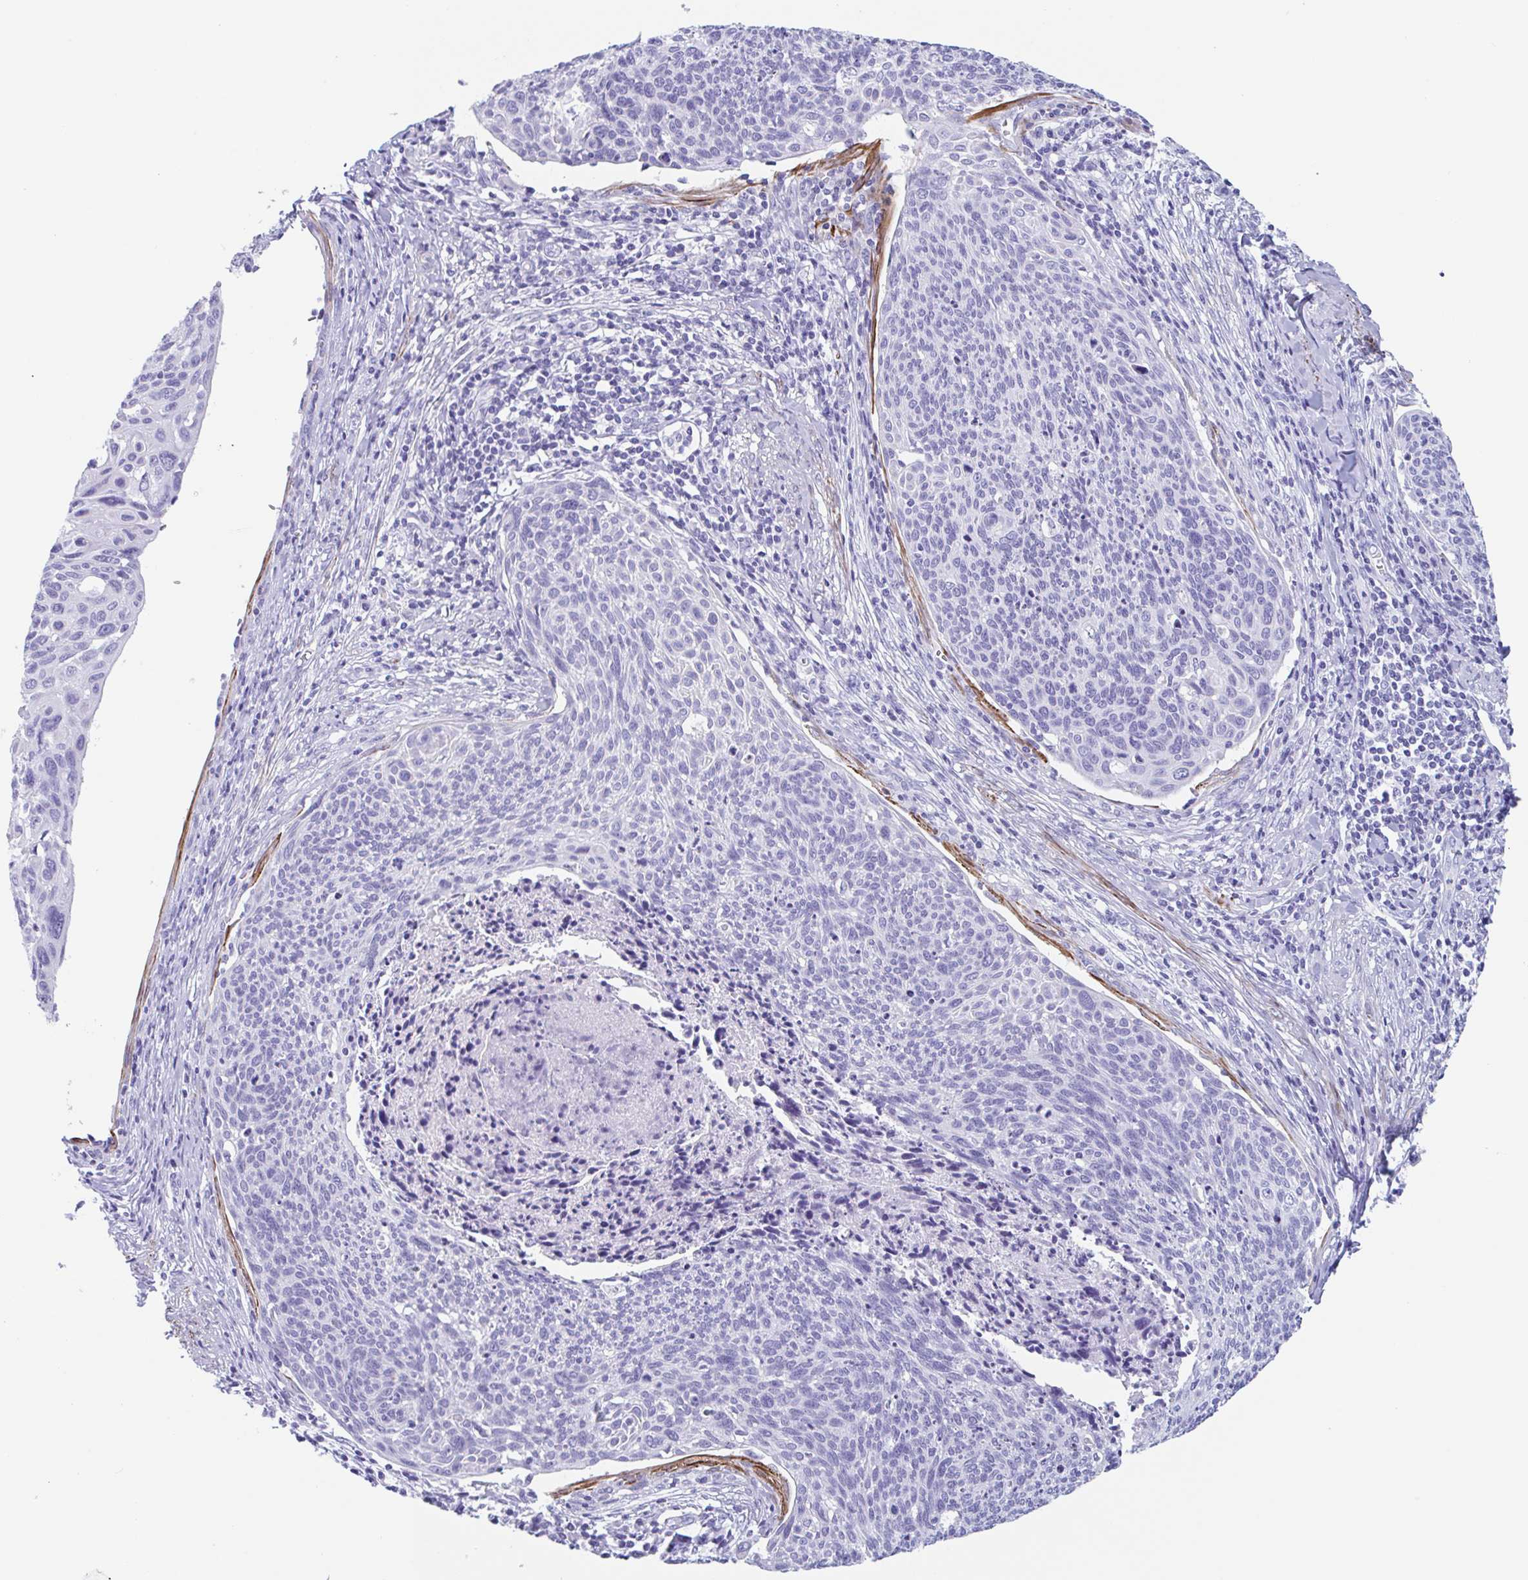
{"staining": {"intensity": "negative", "quantity": "none", "location": "none"}, "tissue": "cervical cancer", "cell_type": "Tumor cells", "image_type": "cancer", "snomed": [{"axis": "morphology", "description": "Squamous cell carcinoma, NOS"}, {"axis": "topography", "description": "Cervix"}], "caption": "DAB immunohistochemical staining of cervical squamous cell carcinoma demonstrates no significant staining in tumor cells. The staining is performed using DAB brown chromogen with nuclei counter-stained in using hematoxylin.", "gene": "TAS2R41", "patient": {"sex": "female", "age": 49}}